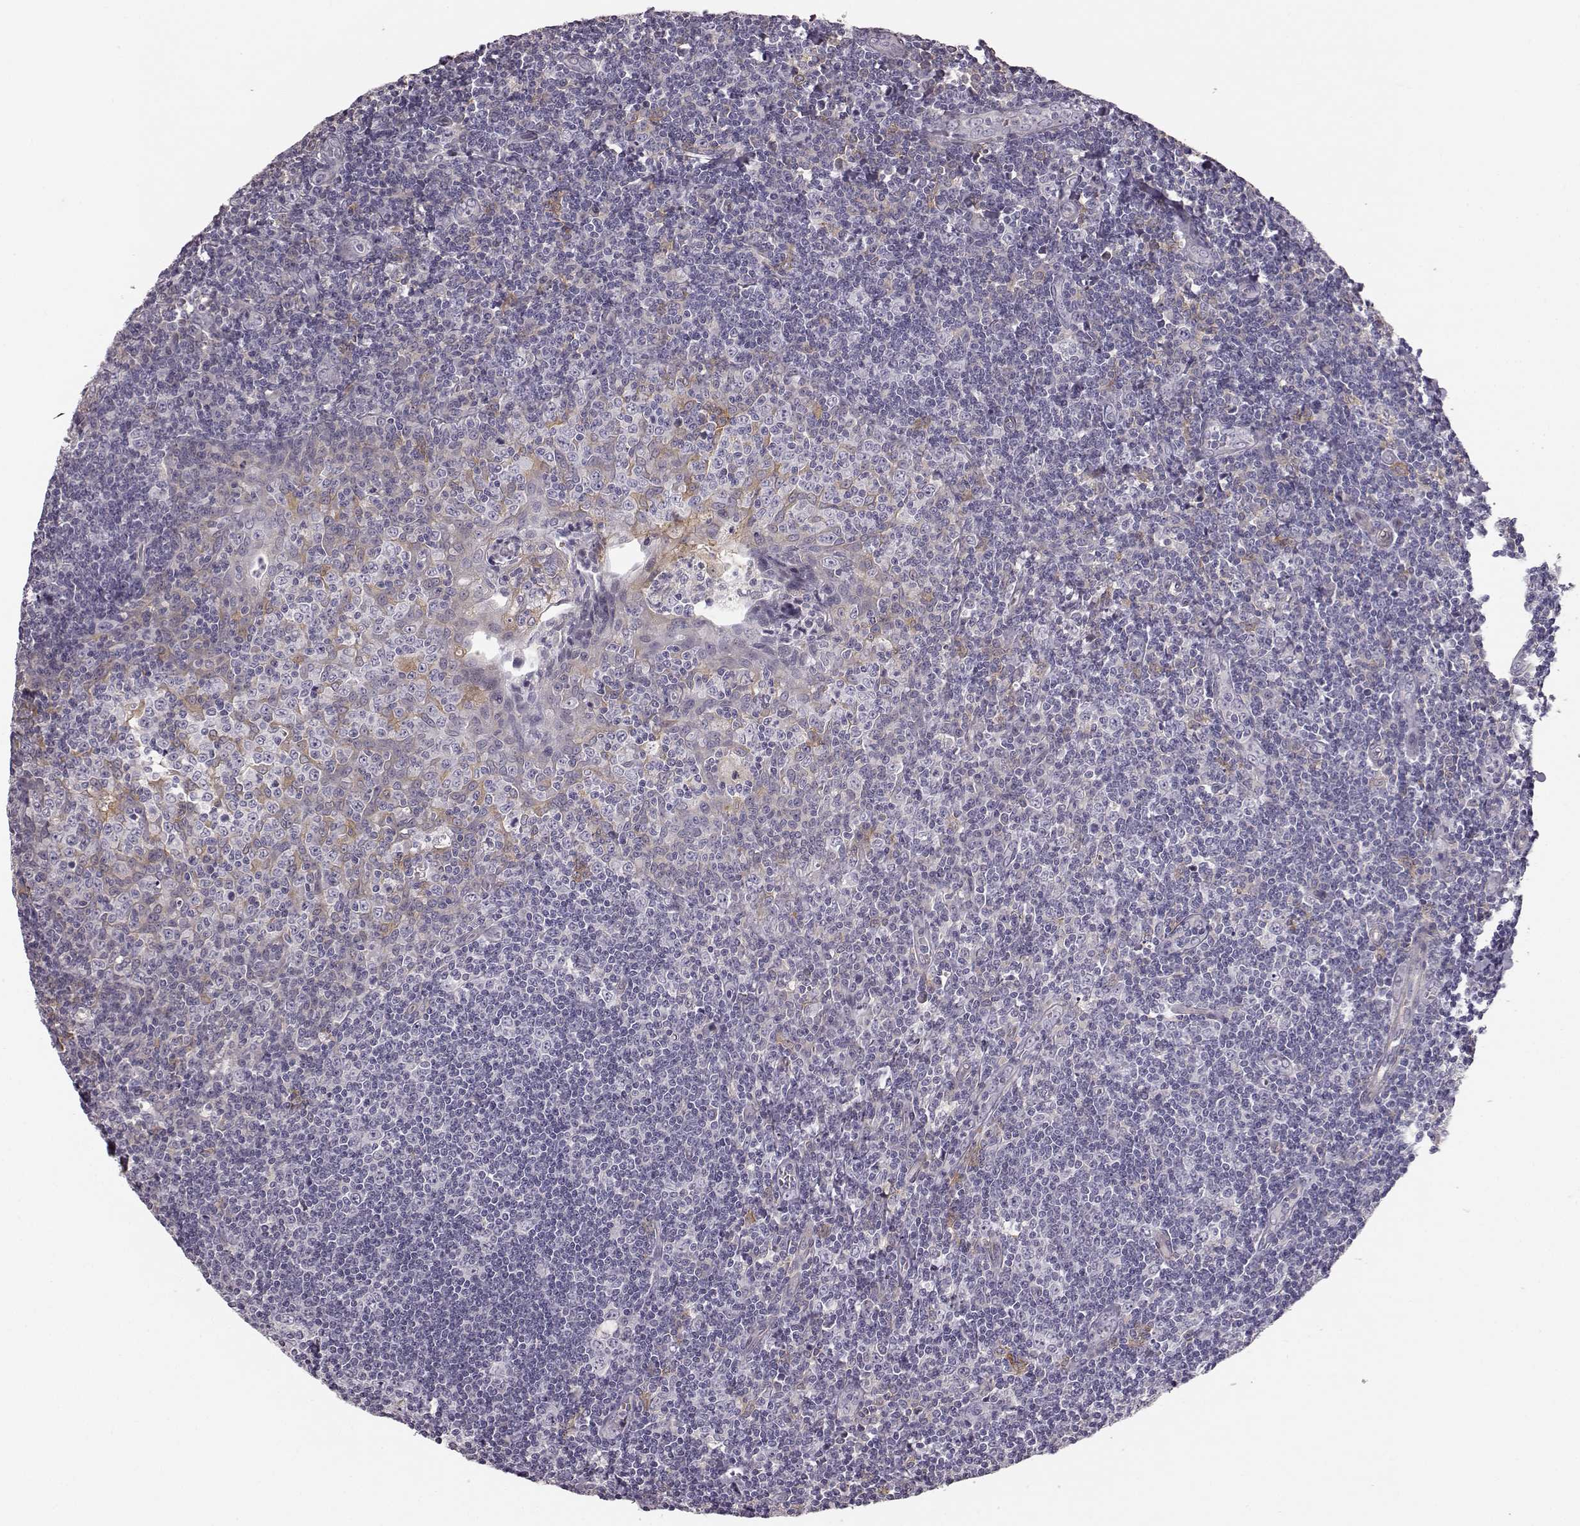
{"staining": {"intensity": "negative", "quantity": "none", "location": "none"}, "tissue": "tonsil", "cell_type": "Germinal center cells", "image_type": "normal", "snomed": [{"axis": "morphology", "description": "Normal tissue, NOS"}, {"axis": "morphology", "description": "Inflammation, NOS"}, {"axis": "topography", "description": "Tonsil"}], "caption": "Germinal center cells are negative for protein expression in unremarkable human tonsil. The staining is performed using DAB brown chromogen with nuclei counter-stained in using hematoxylin.", "gene": "GPR50", "patient": {"sex": "female", "age": 31}}